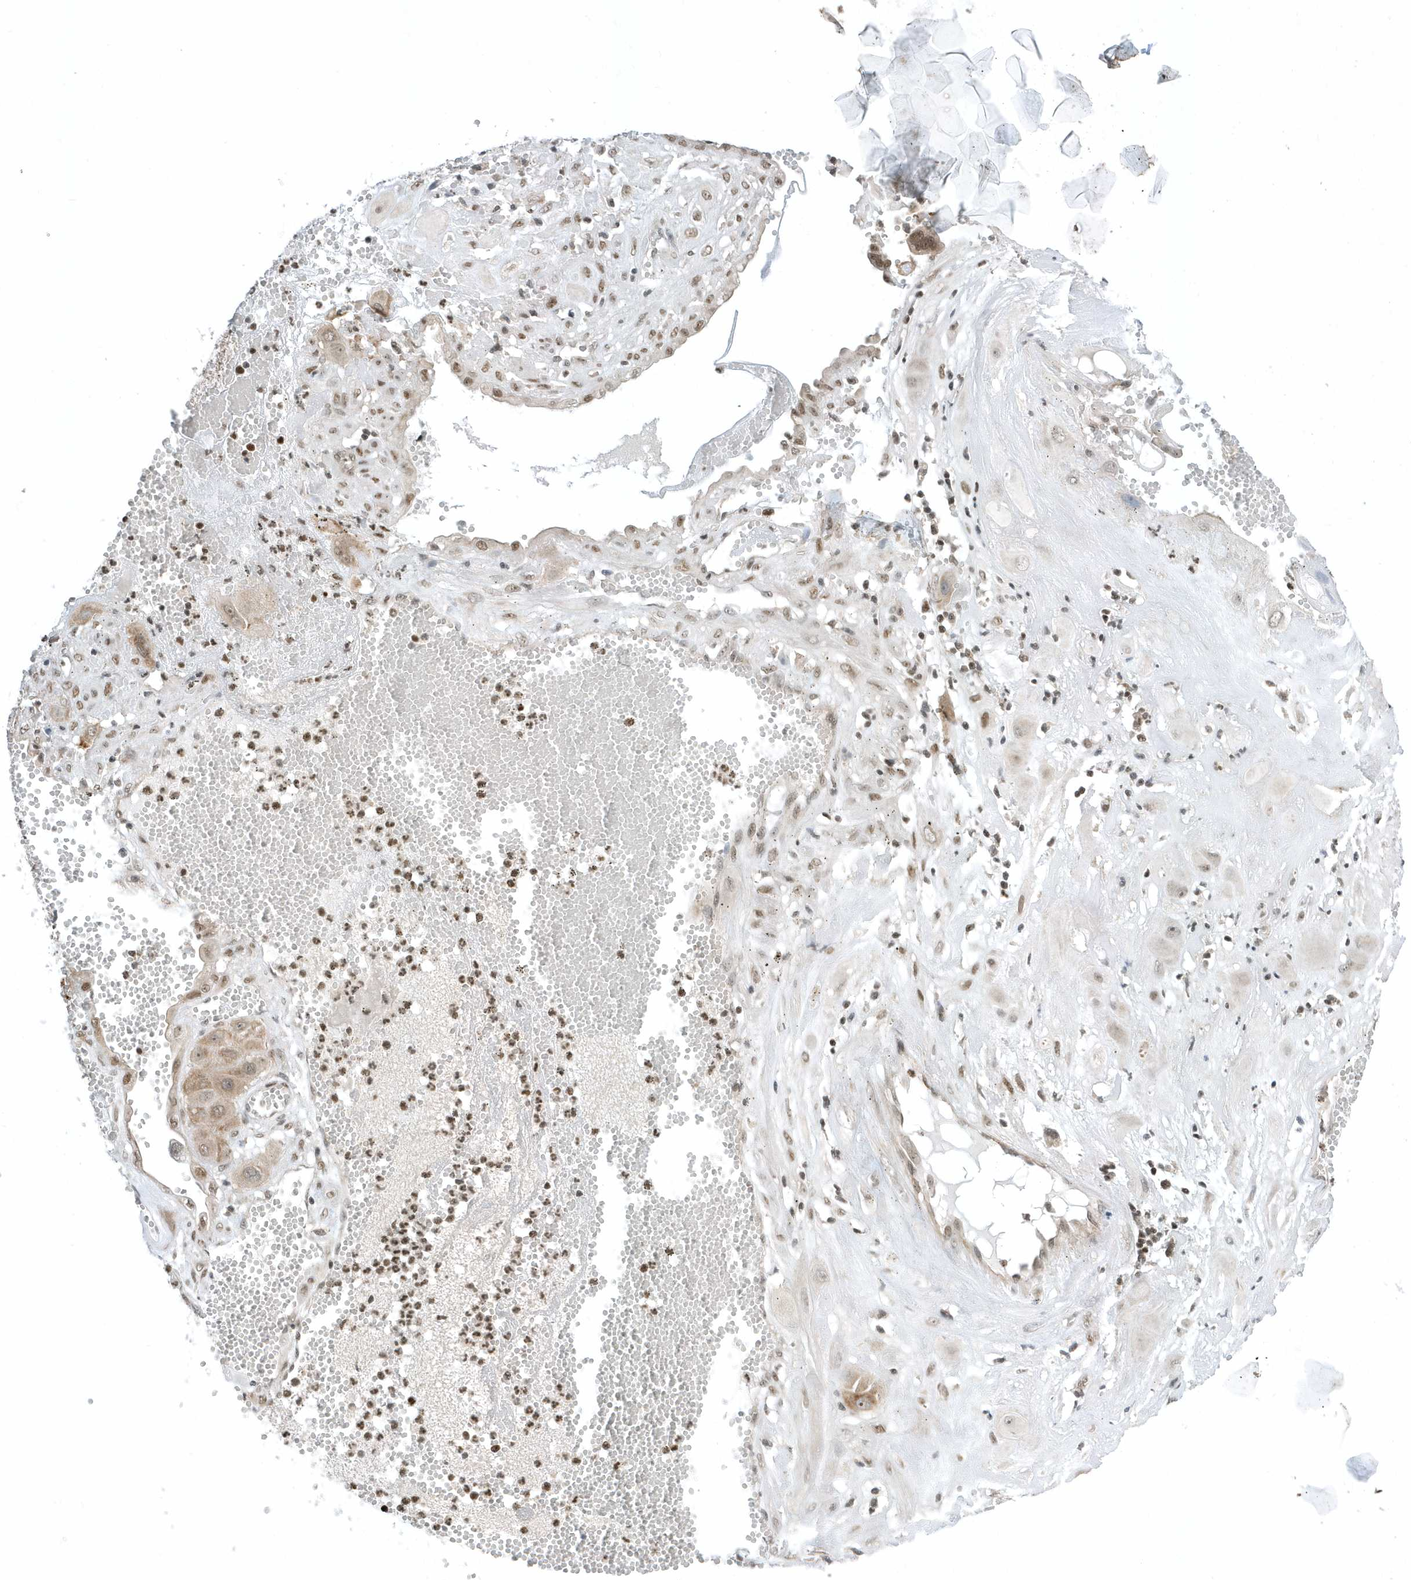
{"staining": {"intensity": "moderate", "quantity": "25%-75%", "location": "cytoplasmic/membranous"}, "tissue": "cervical cancer", "cell_type": "Tumor cells", "image_type": "cancer", "snomed": [{"axis": "morphology", "description": "Squamous cell carcinoma, NOS"}, {"axis": "topography", "description": "Cervix"}], "caption": "An image of human squamous cell carcinoma (cervical) stained for a protein displays moderate cytoplasmic/membranous brown staining in tumor cells.", "gene": "ZNF740", "patient": {"sex": "female", "age": 34}}